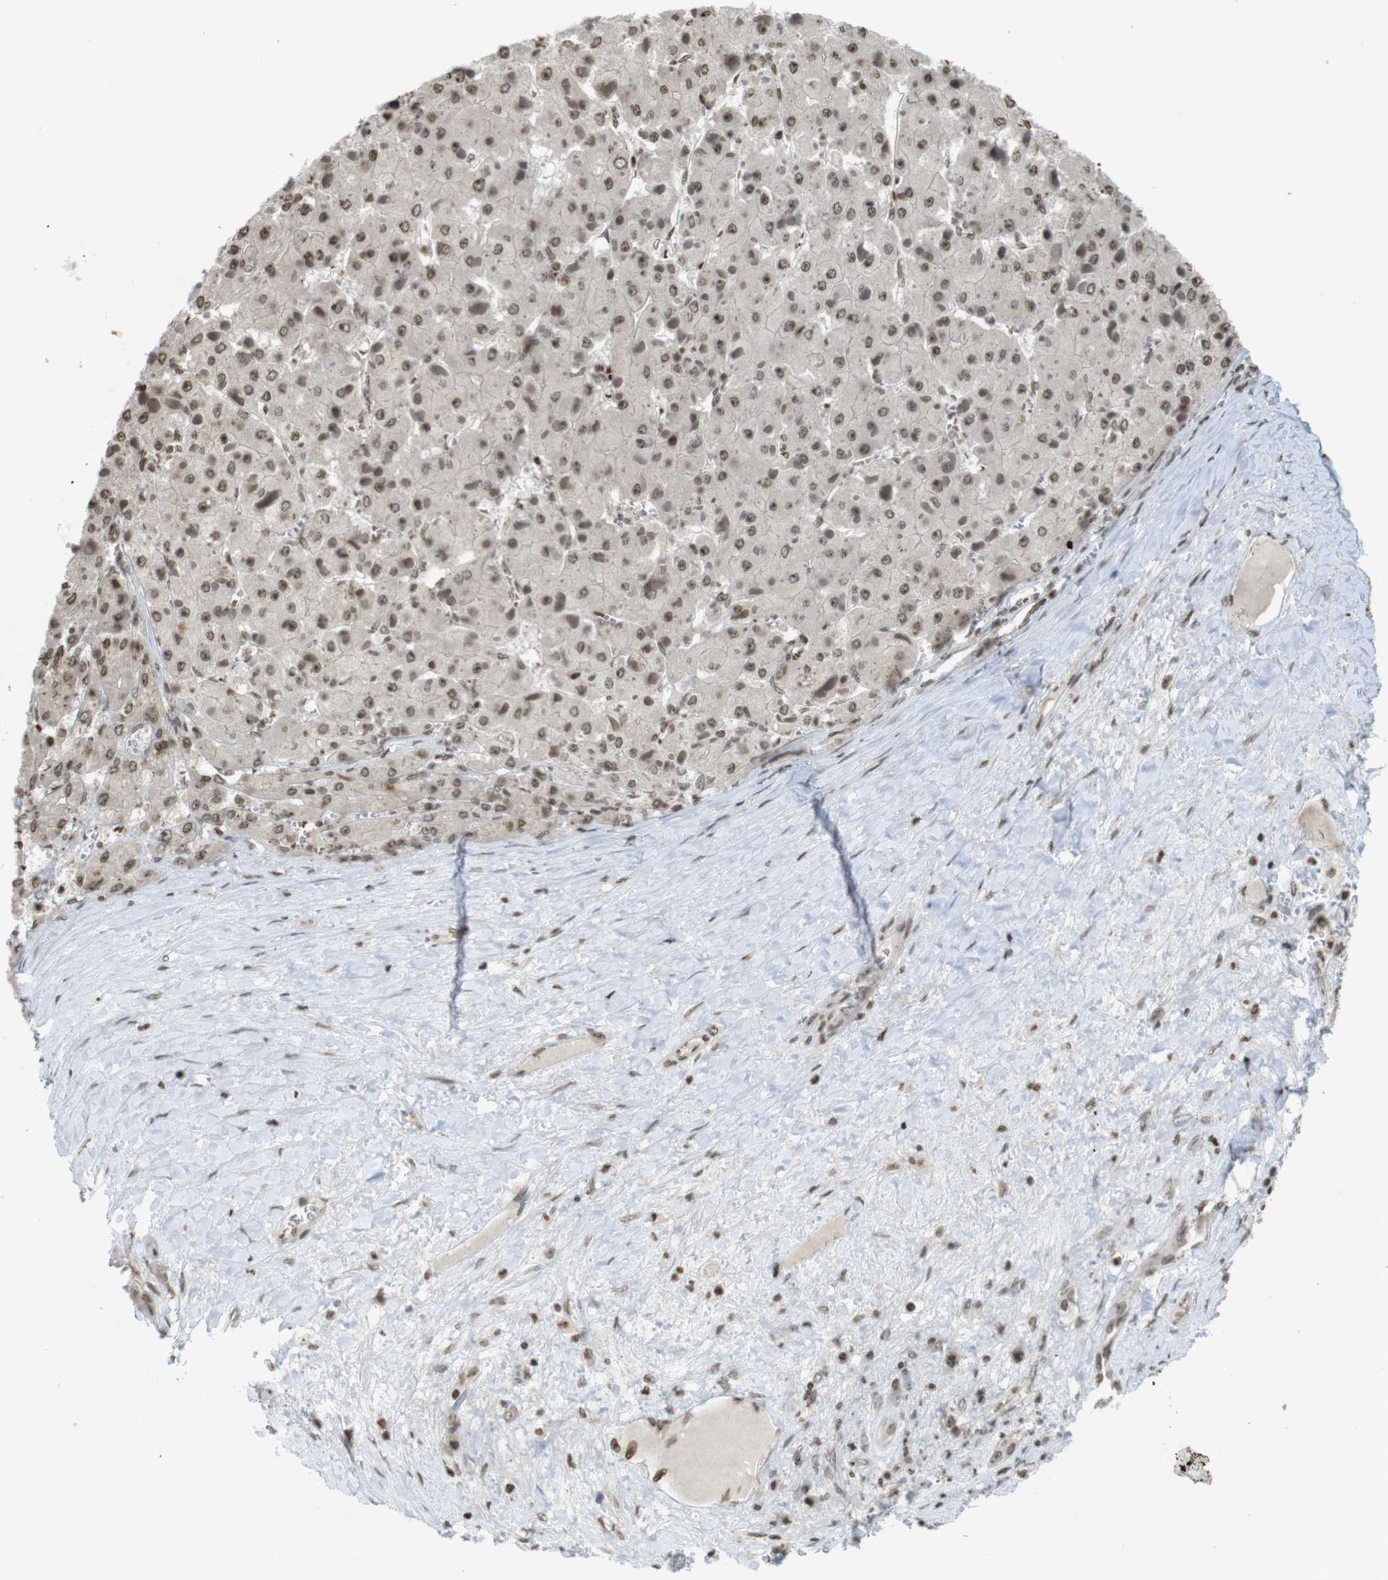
{"staining": {"intensity": "moderate", "quantity": ">75%", "location": "cytoplasmic/membranous,nuclear"}, "tissue": "liver cancer", "cell_type": "Tumor cells", "image_type": "cancer", "snomed": [{"axis": "morphology", "description": "Carcinoma, Hepatocellular, NOS"}, {"axis": "topography", "description": "Liver"}], "caption": "A high-resolution photomicrograph shows immunohistochemistry (IHC) staining of liver cancer (hepatocellular carcinoma), which reveals moderate cytoplasmic/membranous and nuclear staining in approximately >75% of tumor cells.", "gene": "FOXA3", "patient": {"sex": "female", "age": 73}}